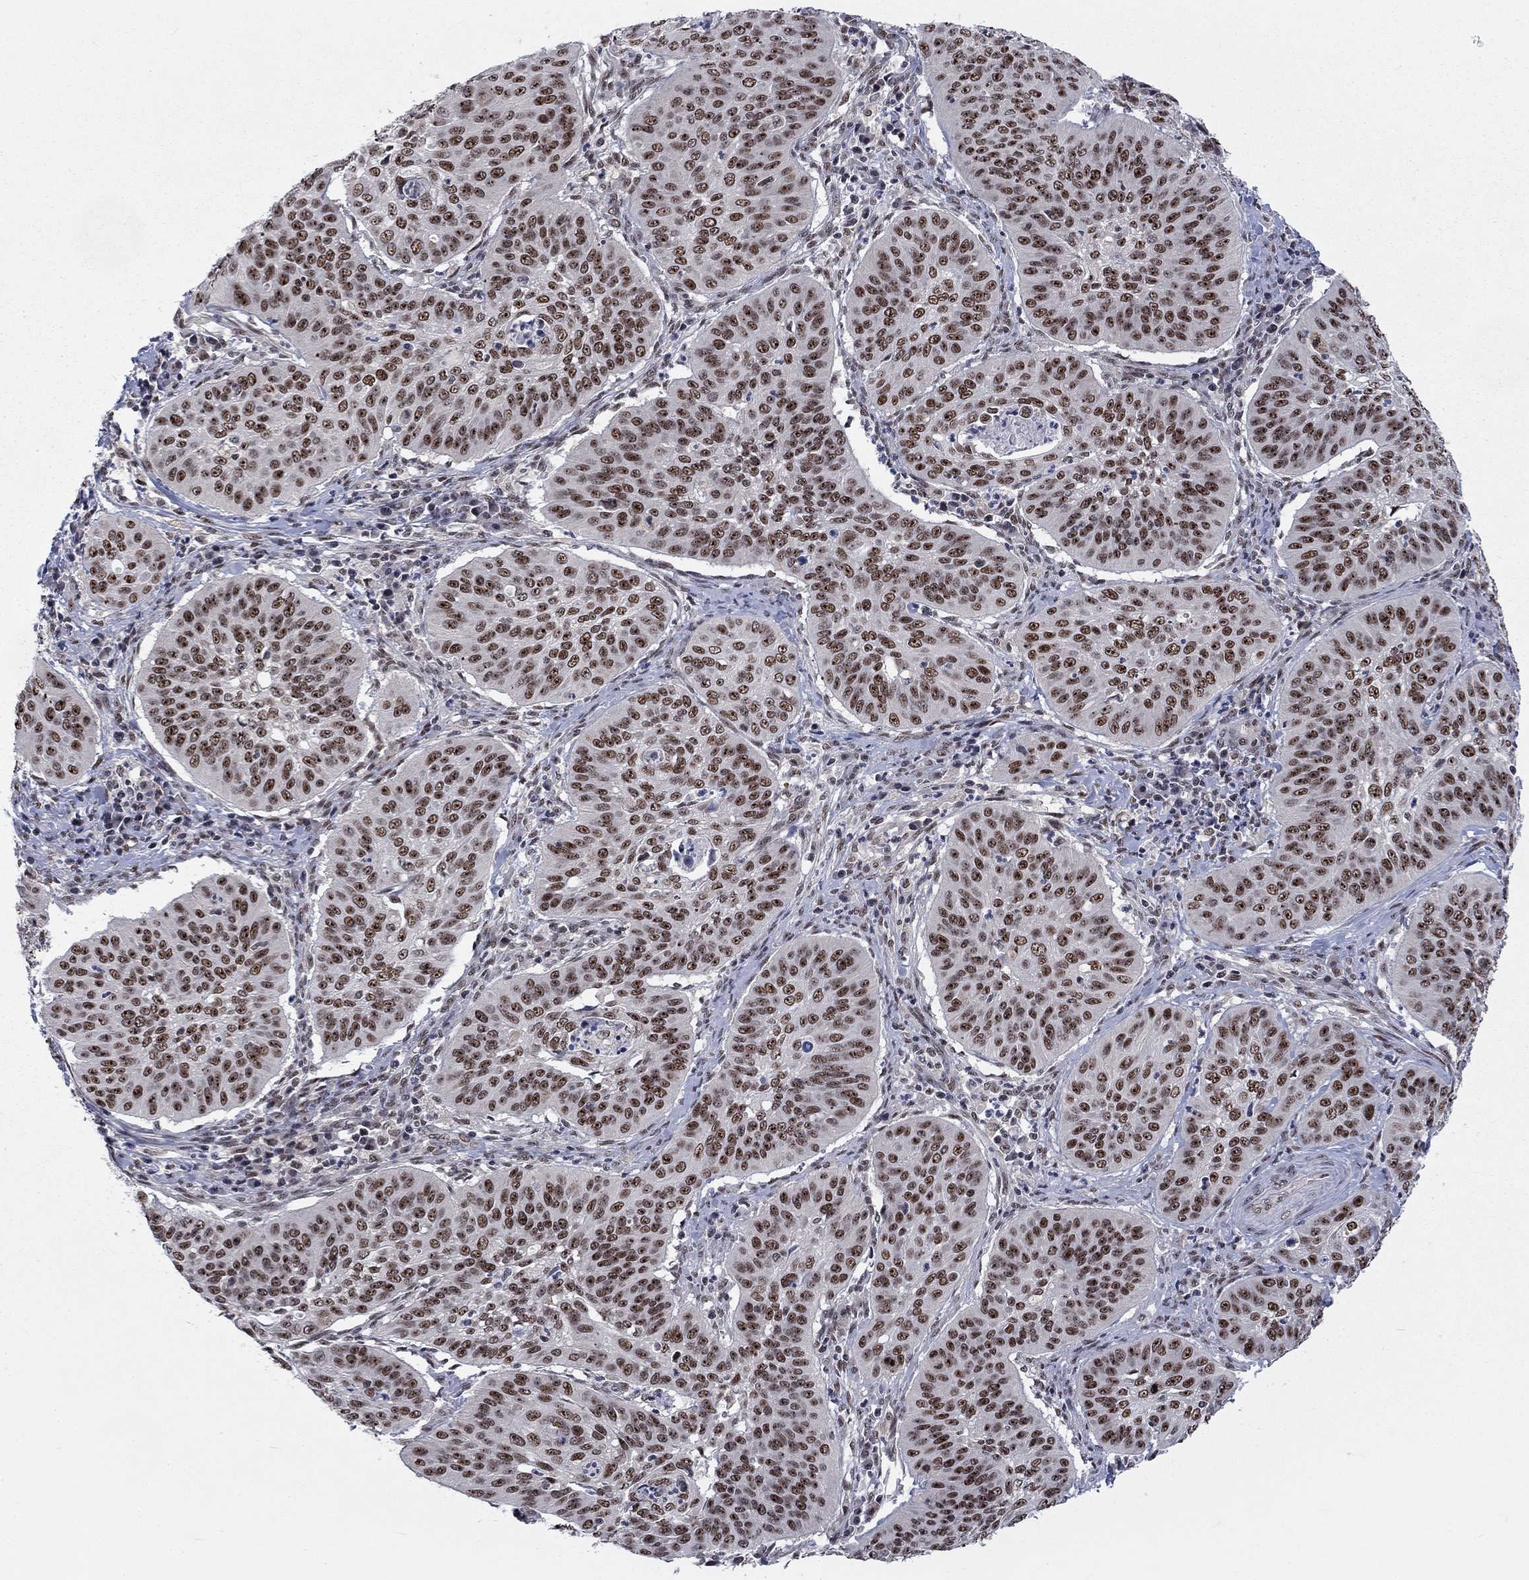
{"staining": {"intensity": "strong", "quantity": ">75%", "location": "nuclear"}, "tissue": "cervical cancer", "cell_type": "Tumor cells", "image_type": "cancer", "snomed": [{"axis": "morphology", "description": "Normal tissue, NOS"}, {"axis": "morphology", "description": "Squamous cell carcinoma, NOS"}, {"axis": "topography", "description": "Cervix"}], "caption": "Immunohistochemical staining of human cervical cancer (squamous cell carcinoma) exhibits strong nuclear protein staining in about >75% of tumor cells.", "gene": "FYTTD1", "patient": {"sex": "female", "age": 39}}